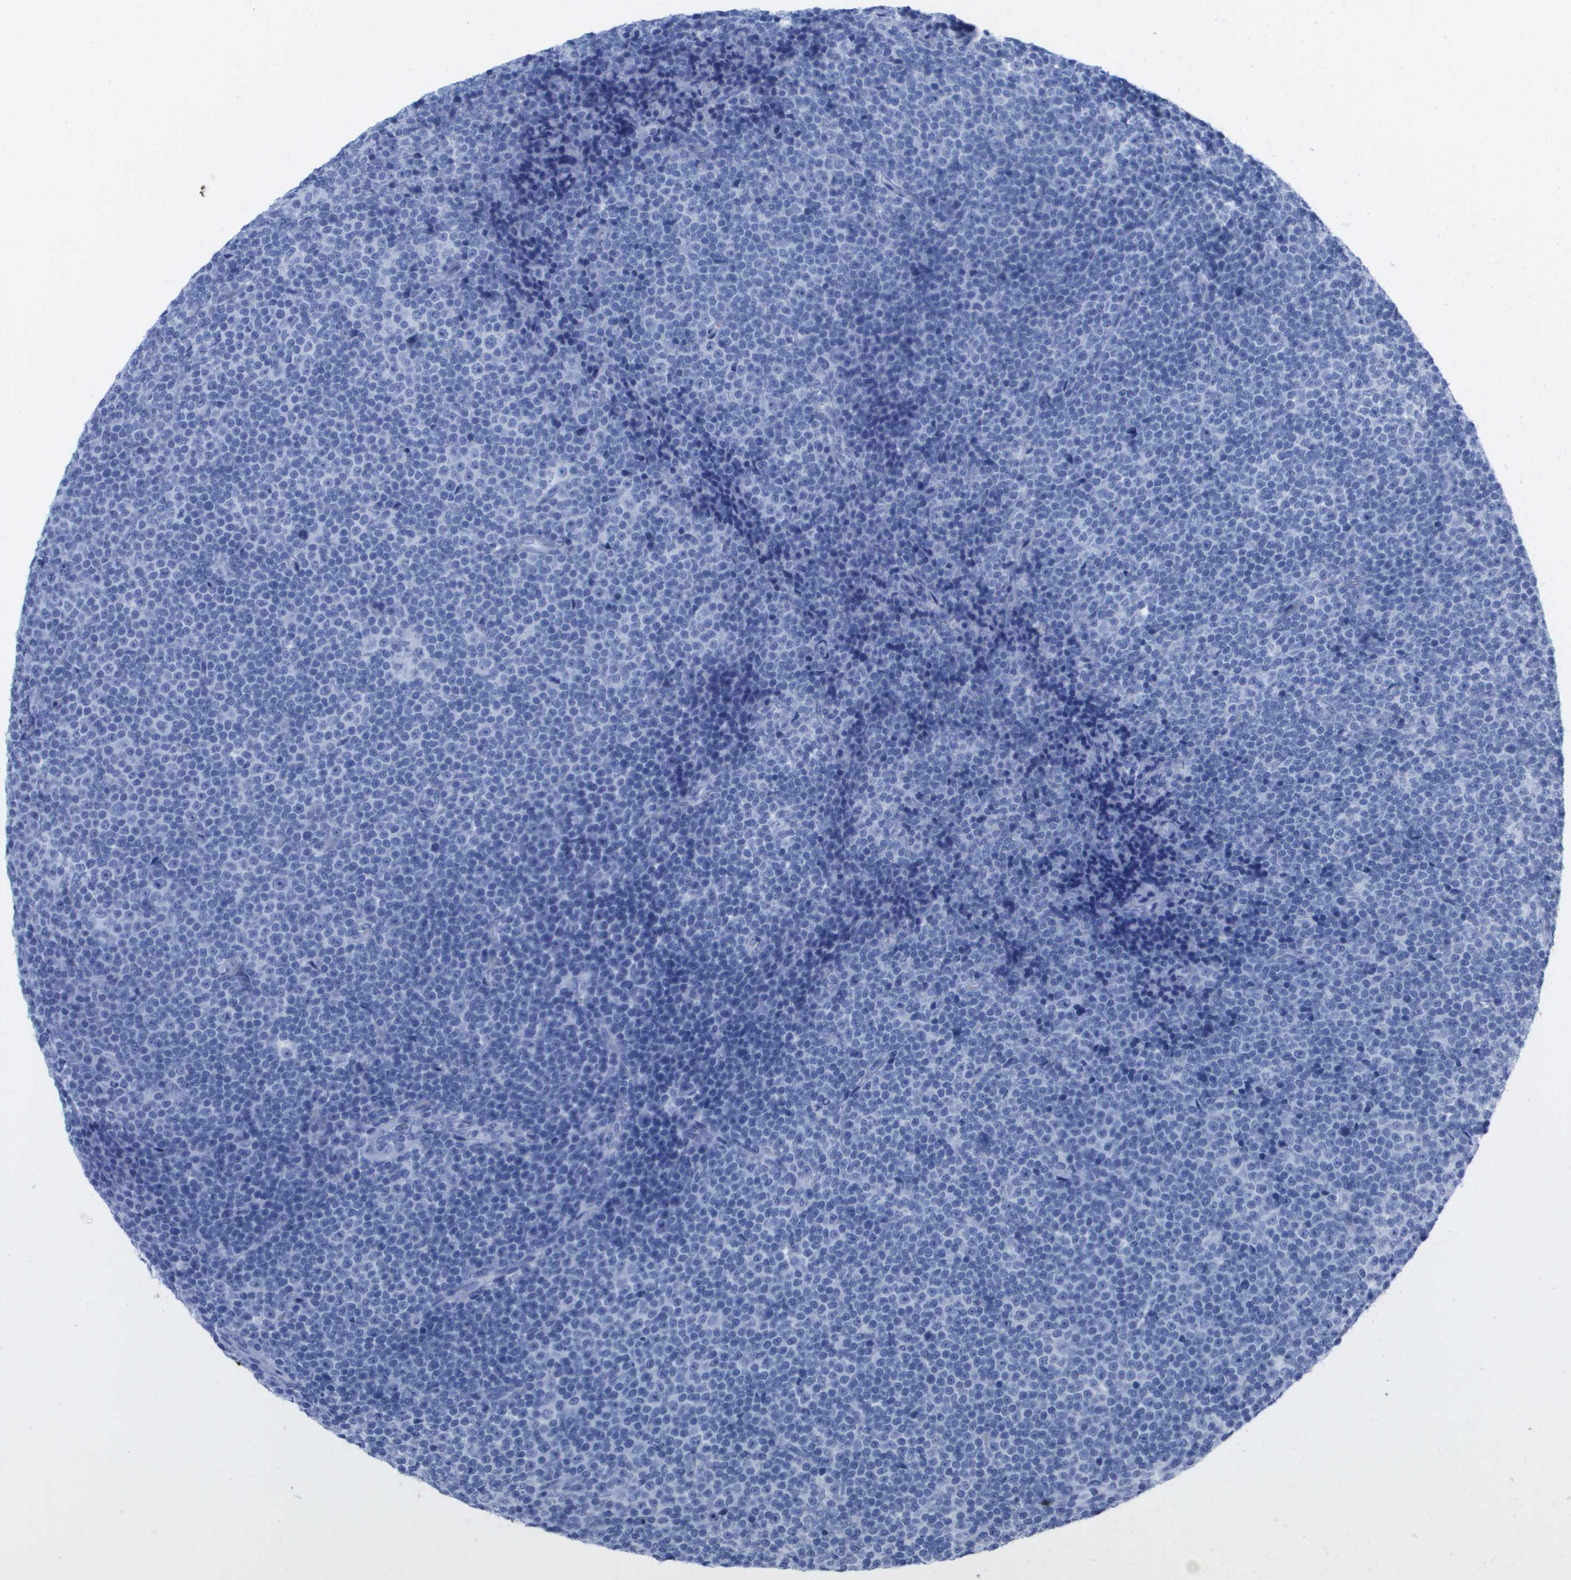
{"staining": {"intensity": "negative", "quantity": "none", "location": "none"}, "tissue": "lymphoma", "cell_type": "Tumor cells", "image_type": "cancer", "snomed": [{"axis": "morphology", "description": "Malignant lymphoma, non-Hodgkin's type, Low grade"}, {"axis": "topography", "description": "Lymph node"}], "caption": "The micrograph reveals no significant expression in tumor cells of low-grade malignant lymphoma, non-Hodgkin's type.", "gene": "KCNA3", "patient": {"sex": "female", "age": 67}}